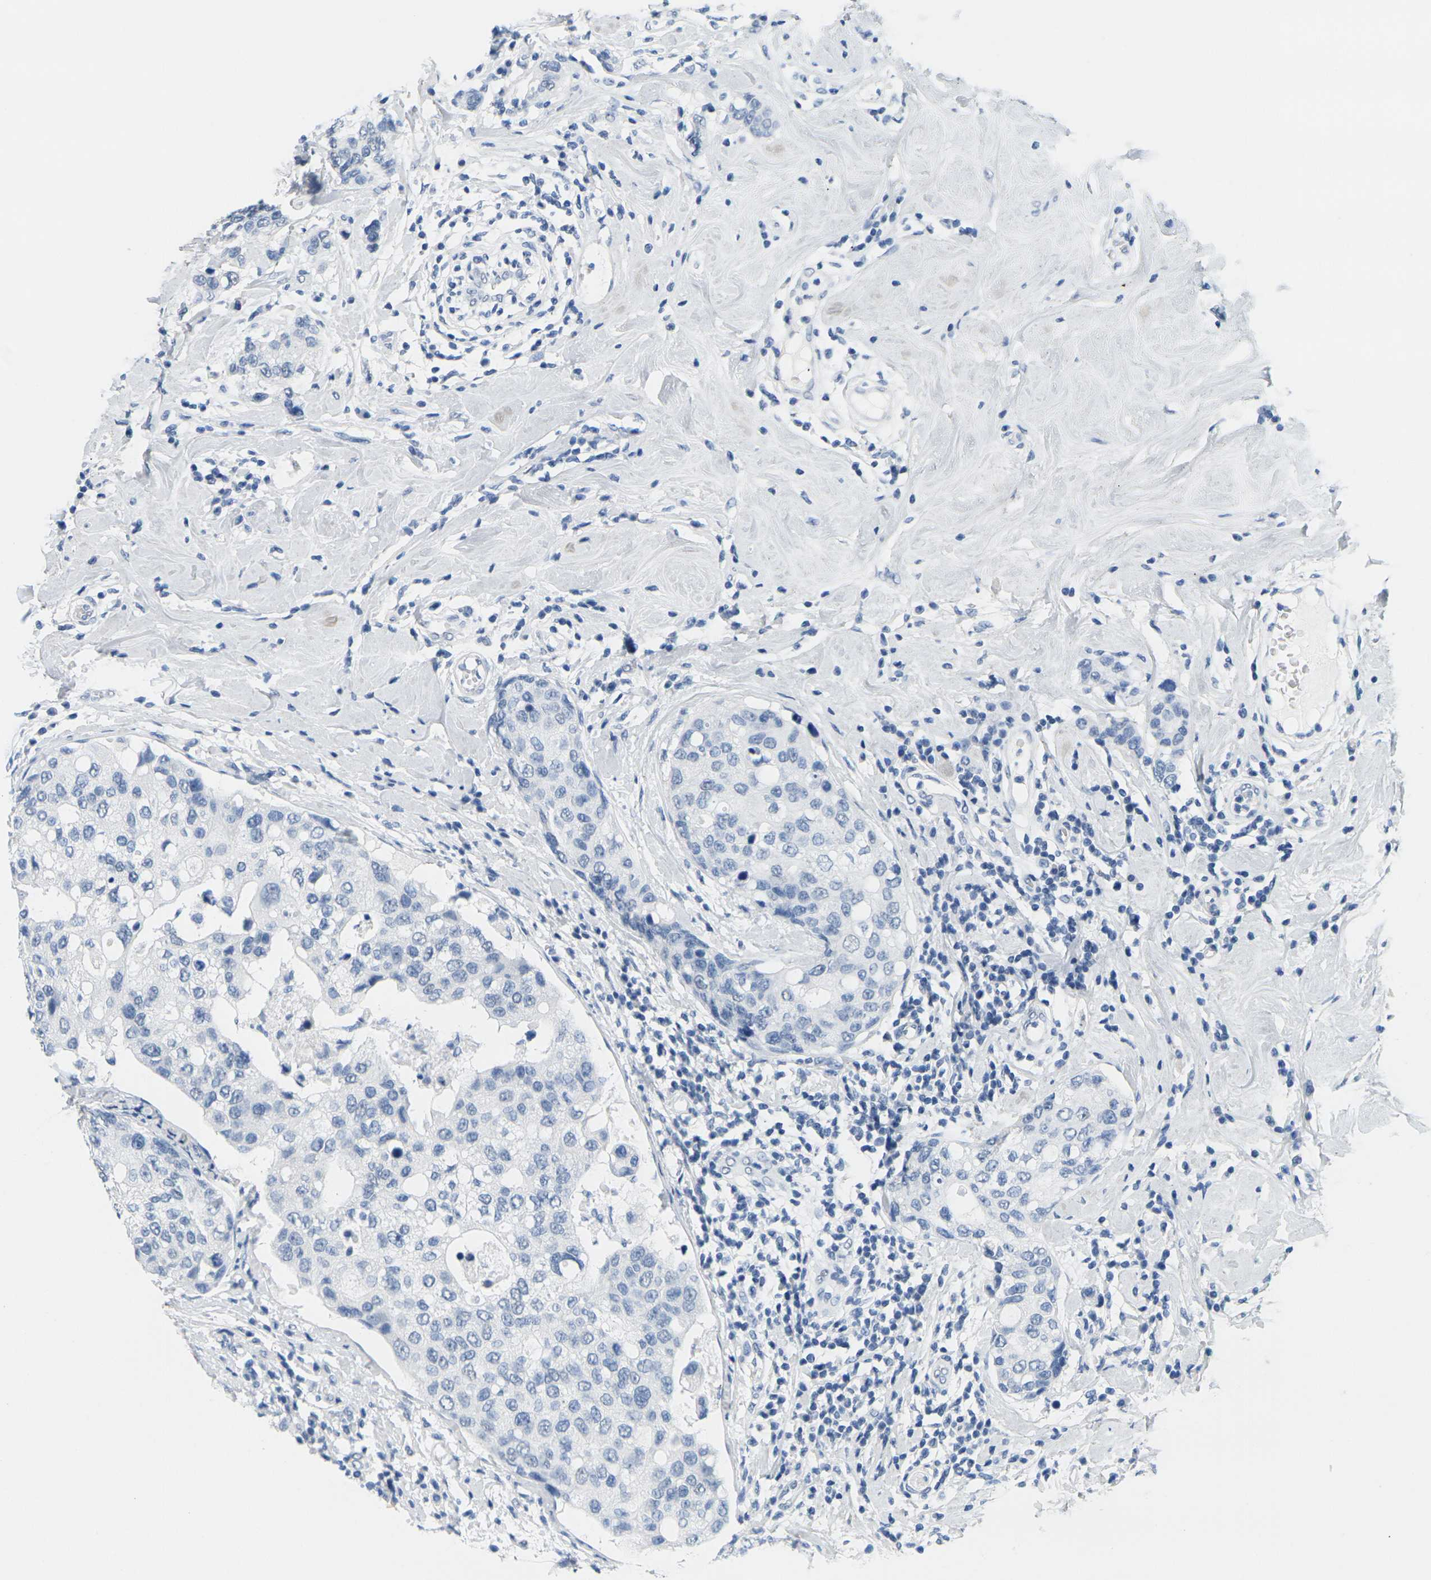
{"staining": {"intensity": "negative", "quantity": "none", "location": "none"}, "tissue": "breast cancer", "cell_type": "Tumor cells", "image_type": "cancer", "snomed": [{"axis": "morphology", "description": "Duct carcinoma"}, {"axis": "topography", "description": "Breast"}], "caption": "Immunohistochemical staining of human infiltrating ductal carcinoma (breast) demonstrates no significant positivity in tumor cells. (DAB immunohistochemistry, high magnification).", "gene": "CTAG1A", "patient": {"sex": "female", "age": 27}}